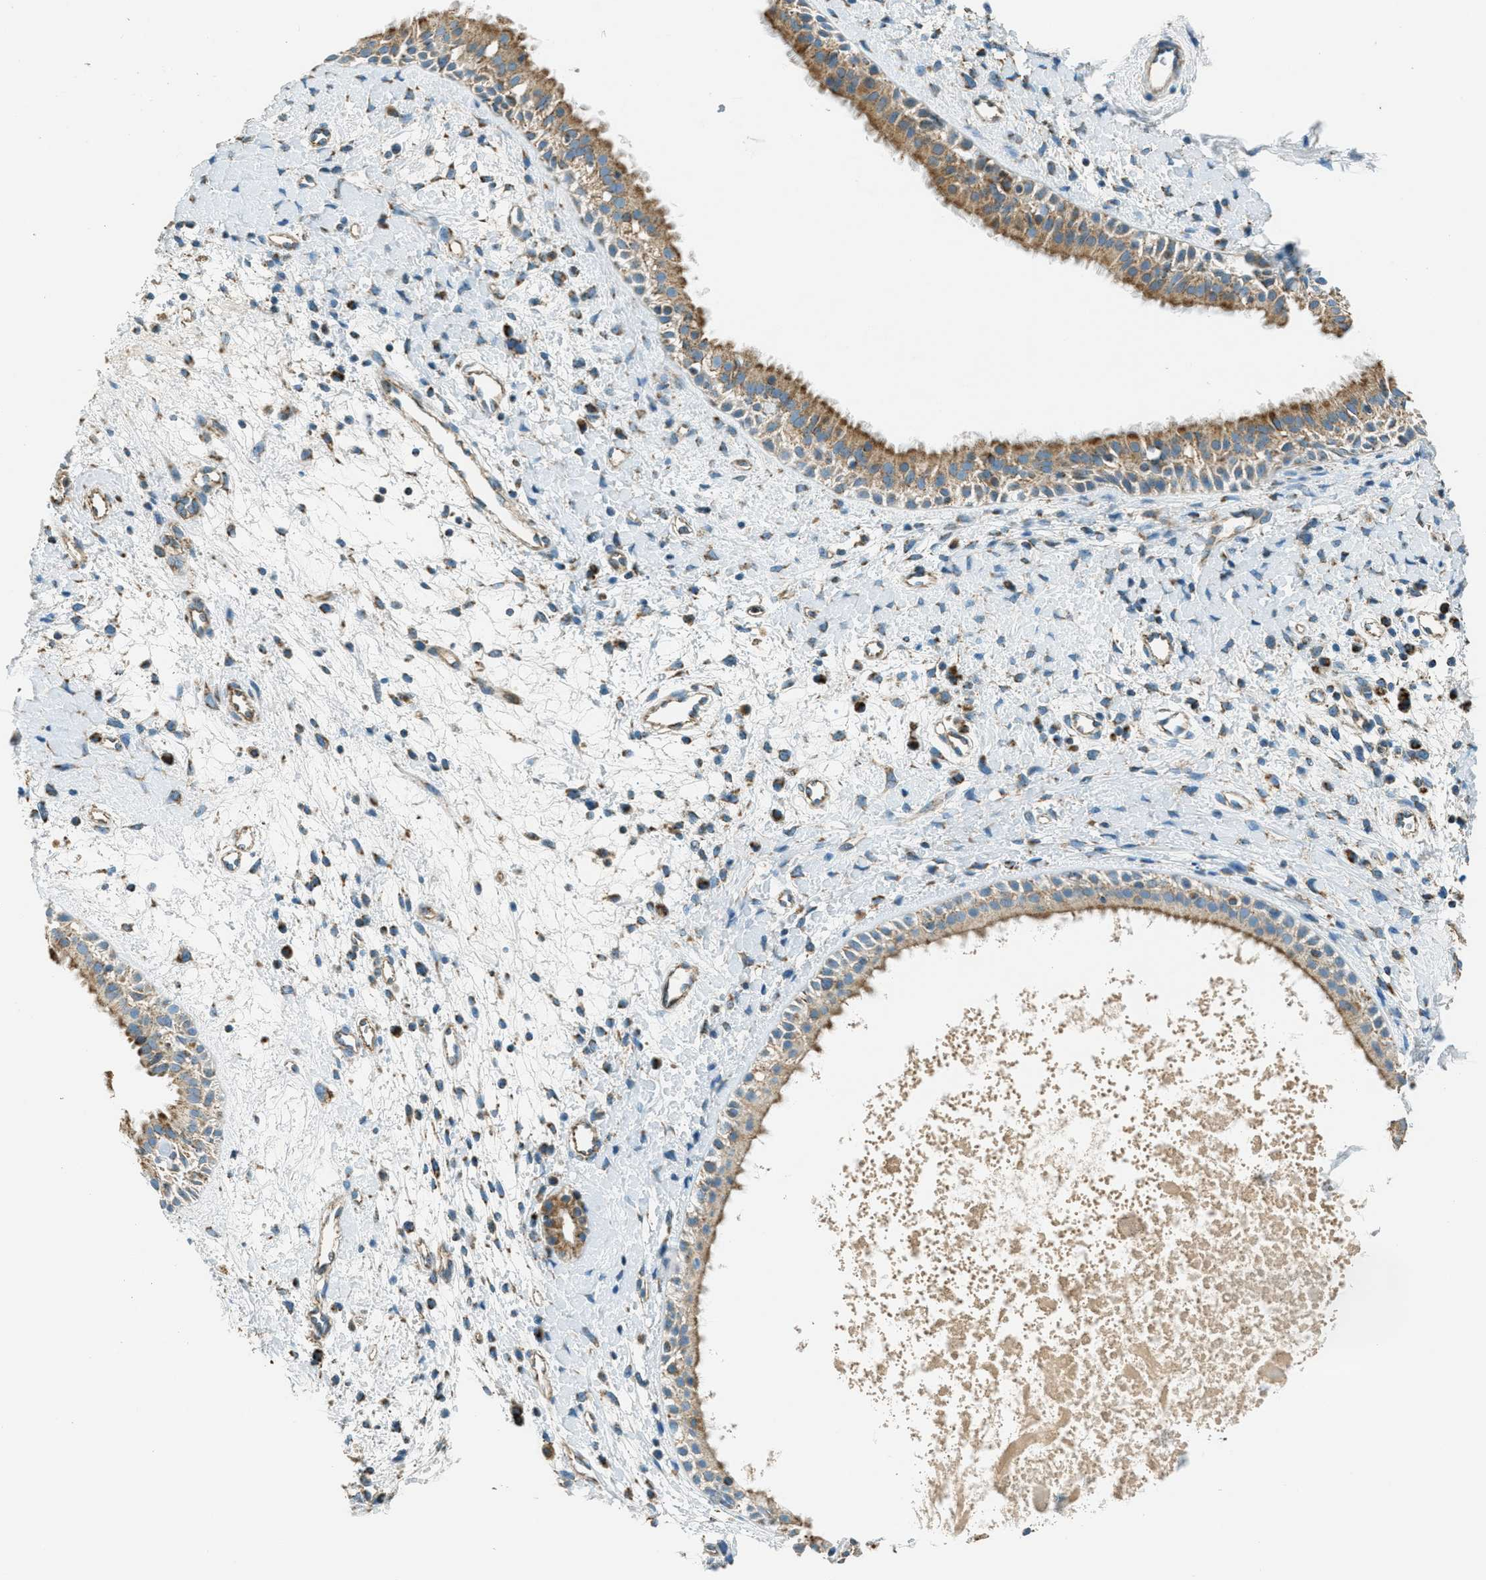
{"staining": {"intensity": "moderate", "quantity": ">75%", "location": "cytoplasmic/membranous"}, "tissue": "nasopharynx", "cell_type": "Respiratory epithelial cells", "image_type": "normal", "snomed": [{"axis": "morphology", "description": "Normal tissue, NOS"}, {"axis": "topography", "description": "Nasopharynx"}], "caption": "Normal nasopharynx shows moderate cytoplasmic/membranous expression in approximately >75% of respiratory epithelial cells The protein of interest is stained brown, and the nuclei are stained in blue (DAB (3,3'-diaminobenzidine) IHC with brightfield microscopy, high magnification)..", "gene": "CHST15", "patient": {"sex": "male", "age": 22}}